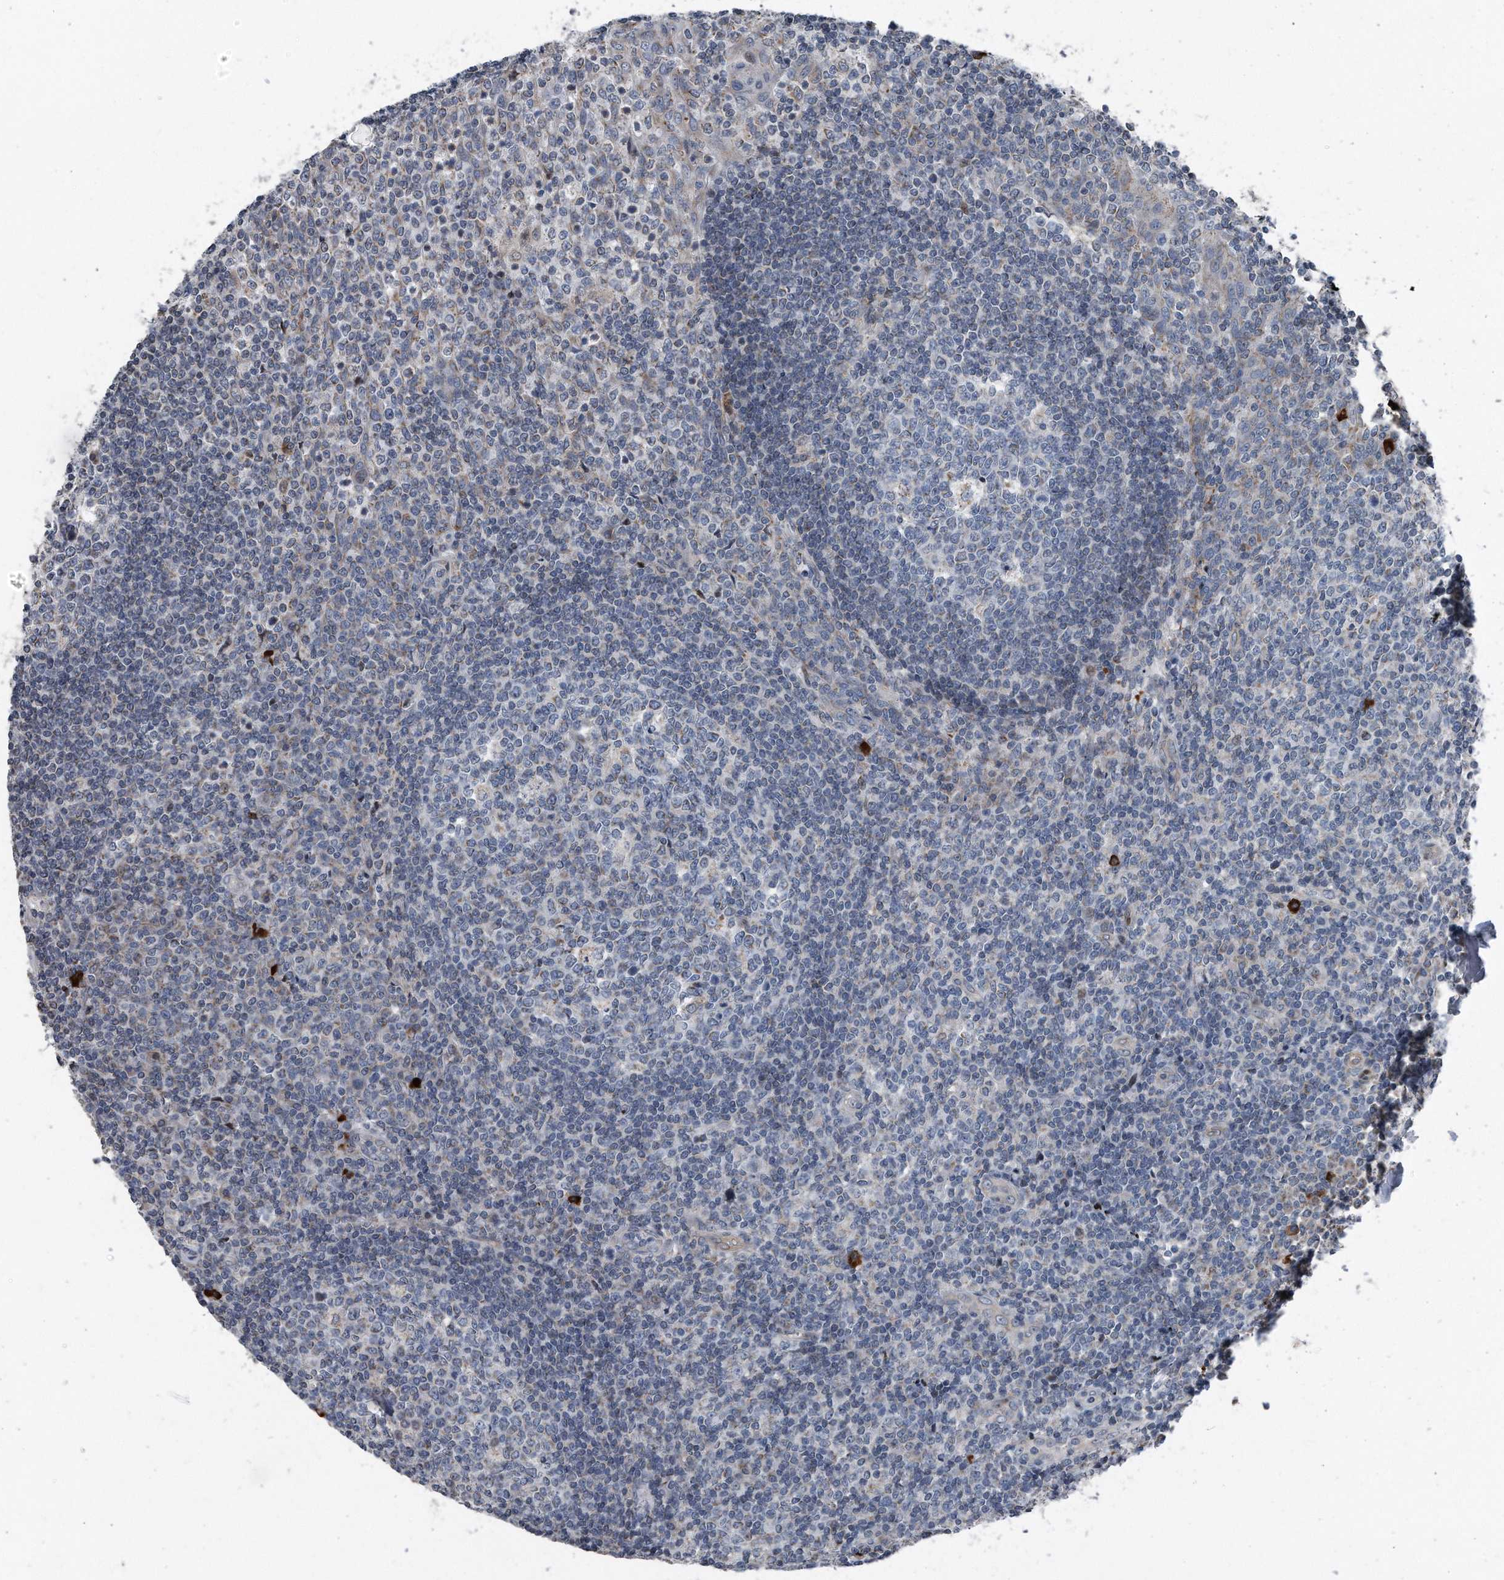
{"staining": {"intensity": "weak", "quantity": "<25%", "location": "cytoplasmic/membranous"}, "tissue": "tonsil", "cell_type": "Germinal center cells", "image_type": "normal", "snomed": [{"axis": "morphology", "description": "Normal tissue, NOS"}, {"axis": "topography", "description": "Tonsil"}], "caption": "IHC of benign human tonsil shows no expression in germinal center cells. (DAB IHC visualized using brightfield microscopy, high magnification).", "gene": "DST", "patient": {"sex": "female", "age": 19}}